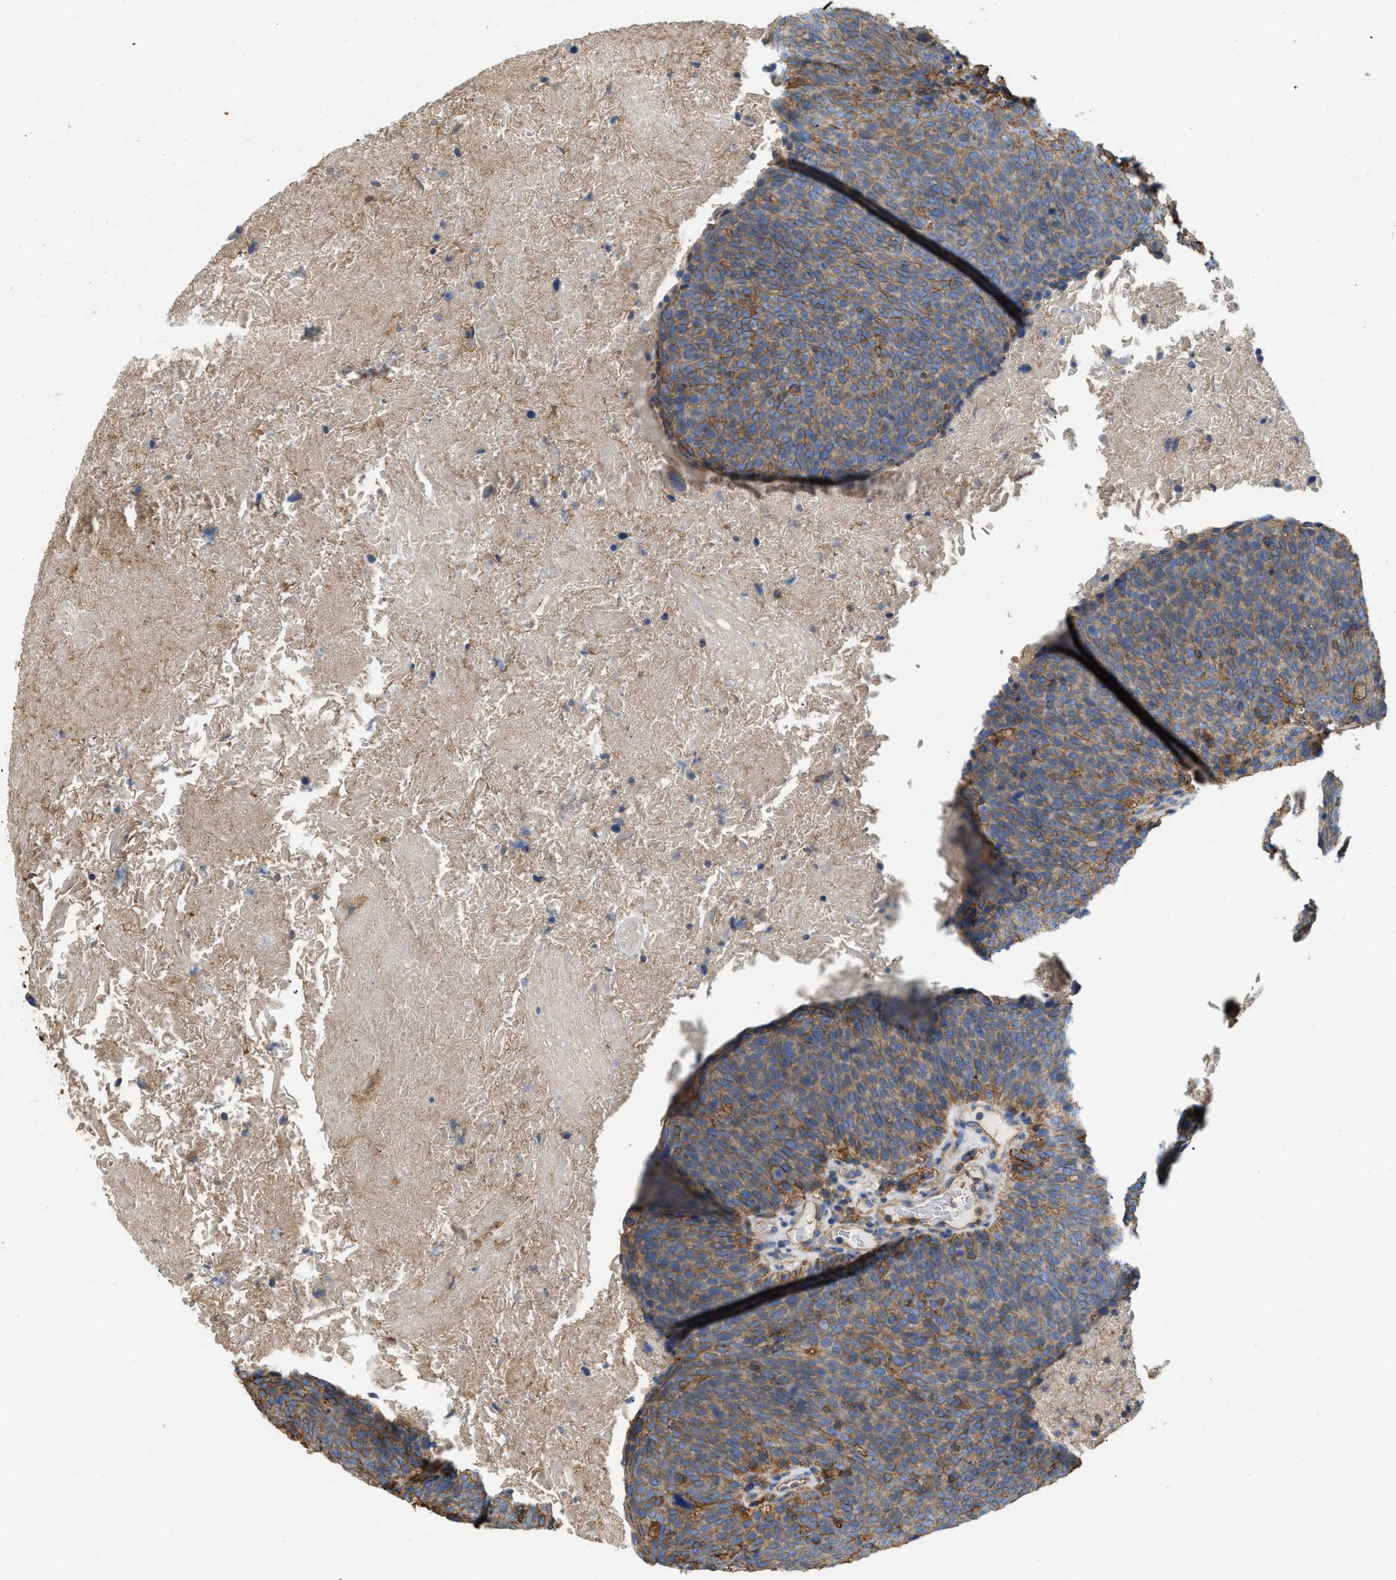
{"staining": {"intensity": "moderate", "quantity": ">75%", "location": "cytoplasmic/membranous"}, "tissue": "head and neck cancer", "cell_type": "Tumor cells", "image_type": "cancer", "snomed": [{"axis": "morphology", "description": "Squamous cell carcinoma, NOS"}, {"axis": "morphology", "description": "Squamous cell carcinoma, metastatic, NOS"}, {"axis": "topography", "description": "Lymph node"}, {"axis": "topography", "description": "Head-Neck"}], "caption": "Brown immunohistochemical staining in human head and neck squamous cell carcinoma demonstrates moderate cytoplasmic/membranous positivity in approximately >75% of tumor cells. (IHC, brightfield microscopy, high magnification).", "gene": "GNB4", "patient": {"sex": "male", "age": 62}}